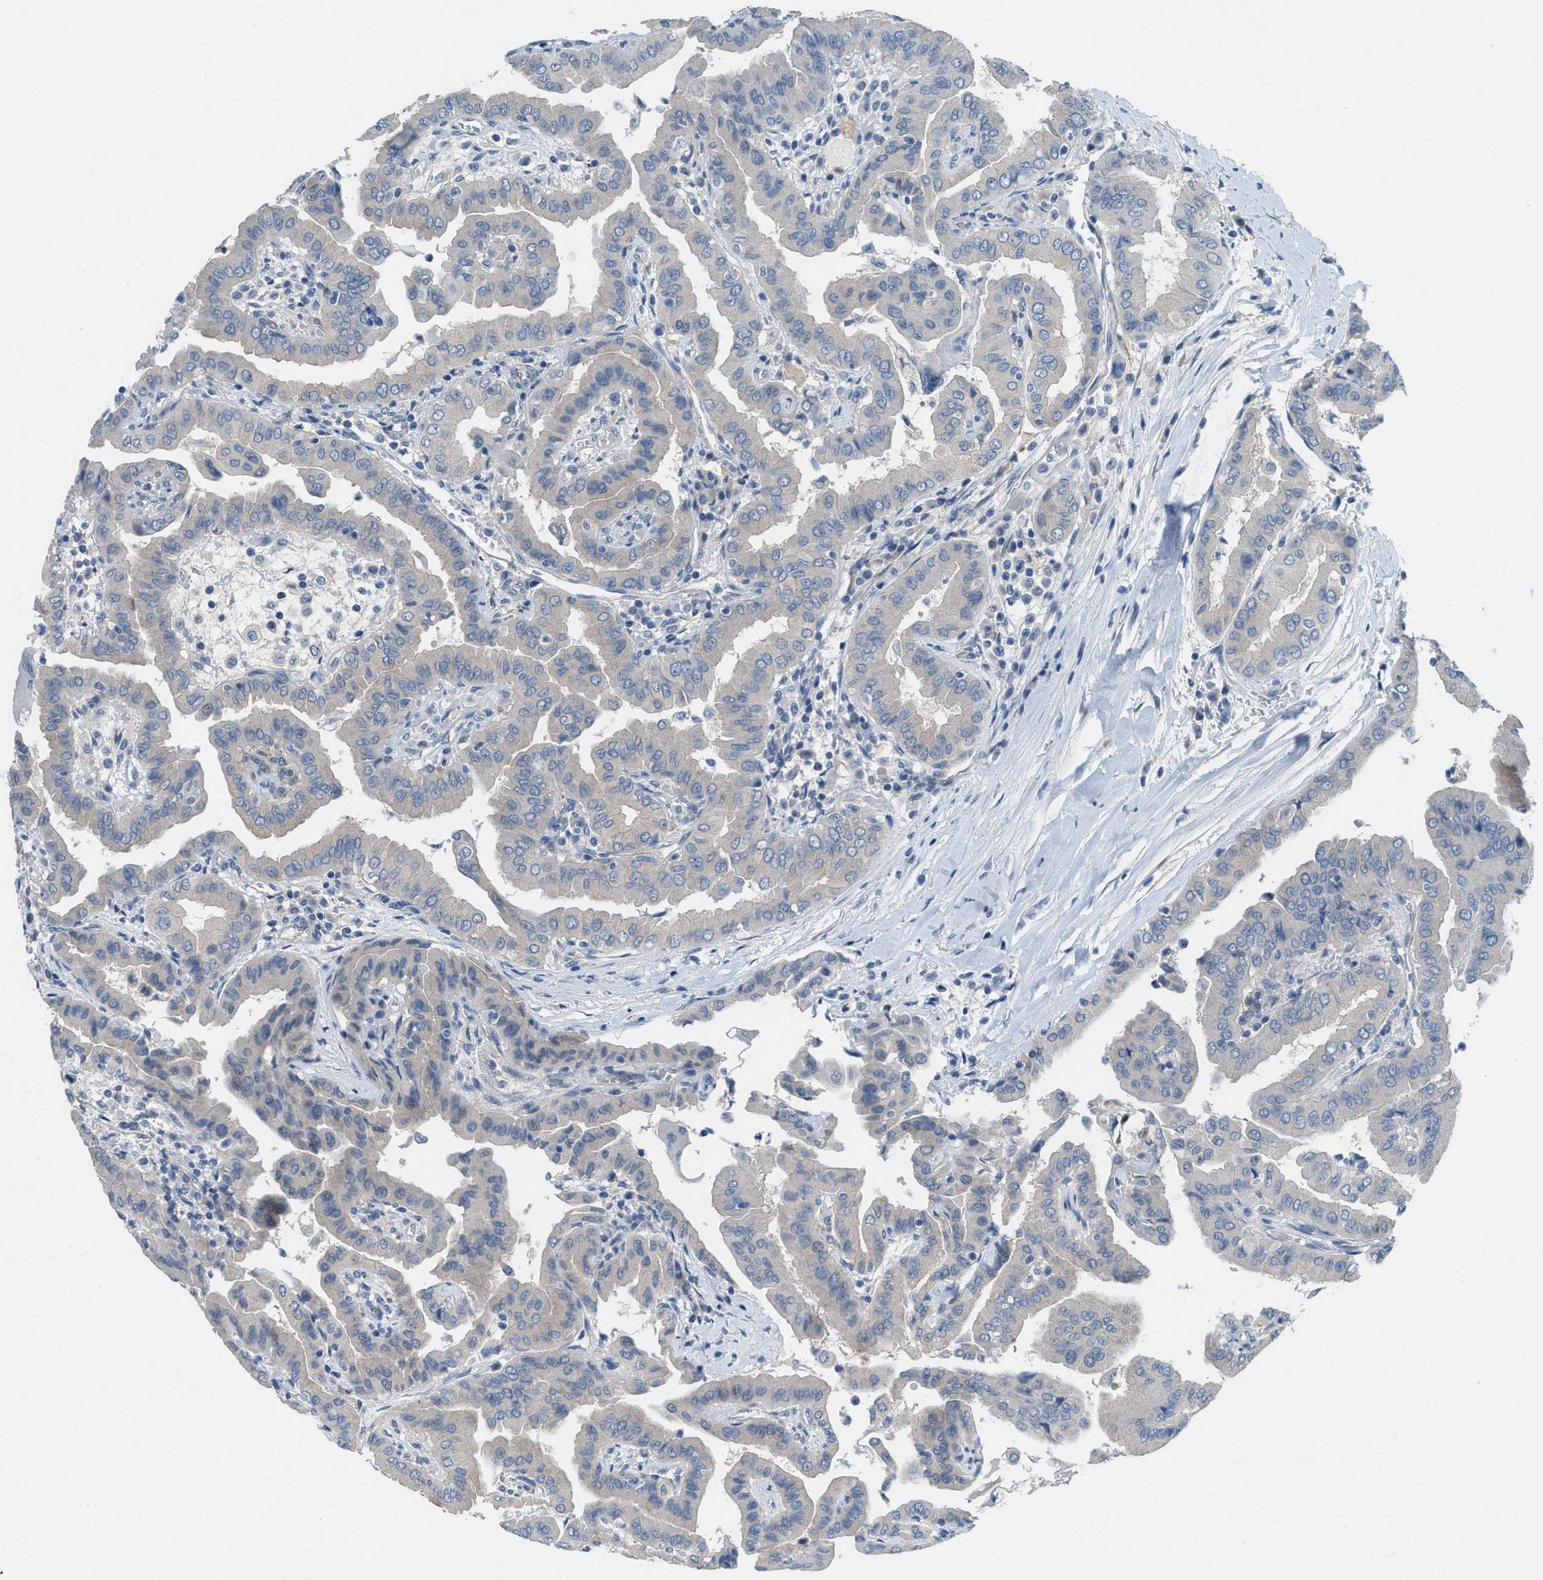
{"staining": {"intensity": "negative", "quantity": "none", "location": "none"}, "tissue": "thyroid cancer", "cell_type": "Tumor cells", "image_type": "cancer", "snomed": [{"axis": "morphology", "description": "Papillary adenocarcinoma, NOS"}, {"axis": "topography", "description": "Thyroid gland"}], "caption": "Photomicrograph shows no protein staining in tumor cells of thyroid cancer tissue. The staining was performed using DAB to visualize the protein expression in brown, while the nuclei were stained in blue with hematoxylin (Magnification: 20x).", "gene": "ZFYVE9", "patient": {"sex": "male", "age": 33}}